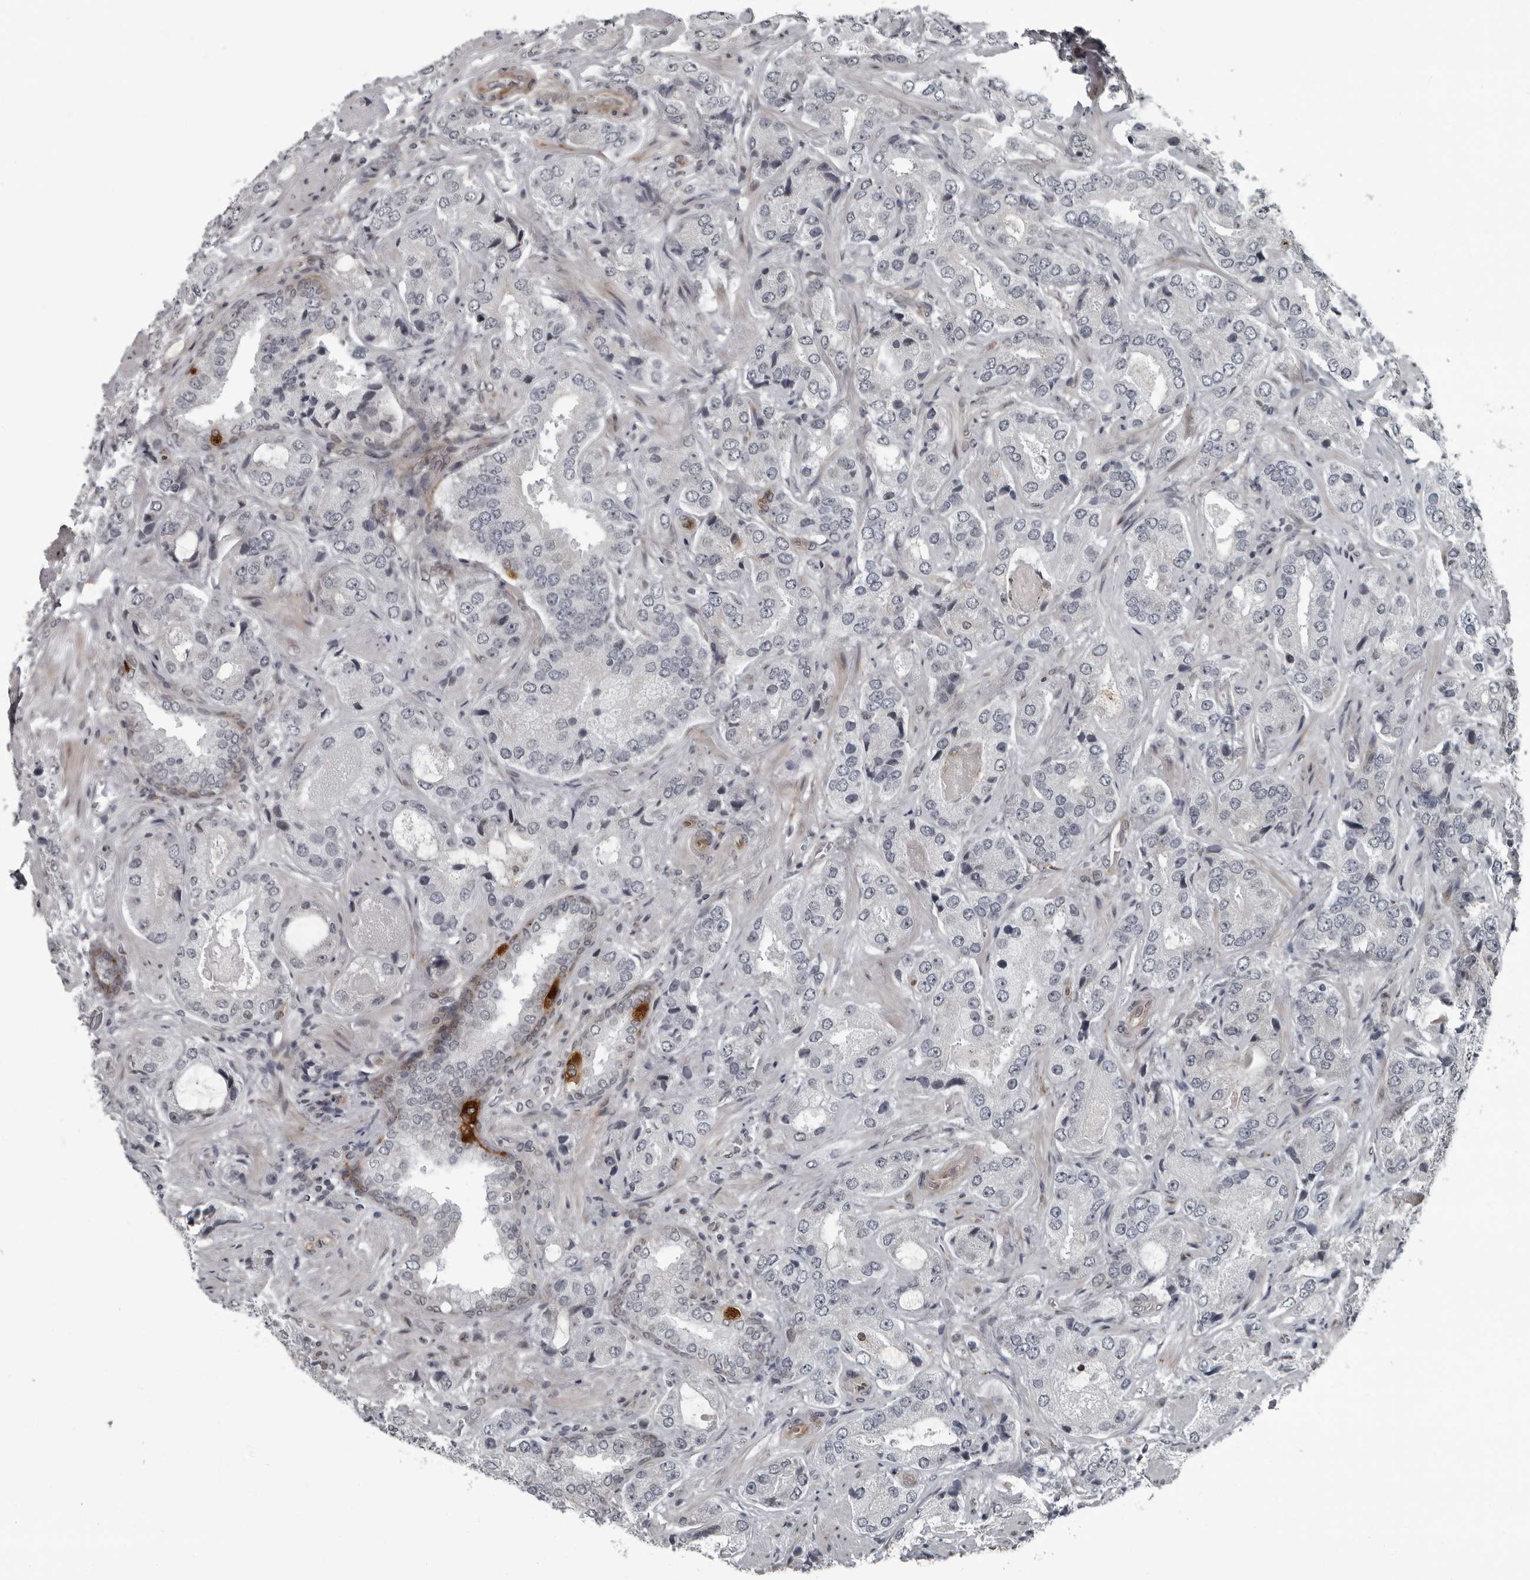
{"staining": {"intensity": "negative", "quantity": "none", "location": "none"}, "tissue": "prostate cancer", "cell_type": "Tumor cells", "image_type": "cancer", "snomed": [{"axis": "morphology", "description": "Normal tissue, NOS"}, {"axis": "morphology", "description": "Adenocarcinoma, High grade"}, {"axis": "topography", "description": "Prostate"}, {"axis": "topography", "description": "Peripheral nerve tissue"}], "caption": "DAB (3,3'-diaminobenzidine) immunohistochemical staining of human prostate cancer shows no significant expression in tumor cells. Brightfield microscopy of immunohistochemistry (IHC) stained with DAB (3,3'-diaminobenzidine) (brown) and hematoxylin (blue), captured at high magnification.", "gene": "FAM102B", "patient": {"sex": "male", "age": 59}}